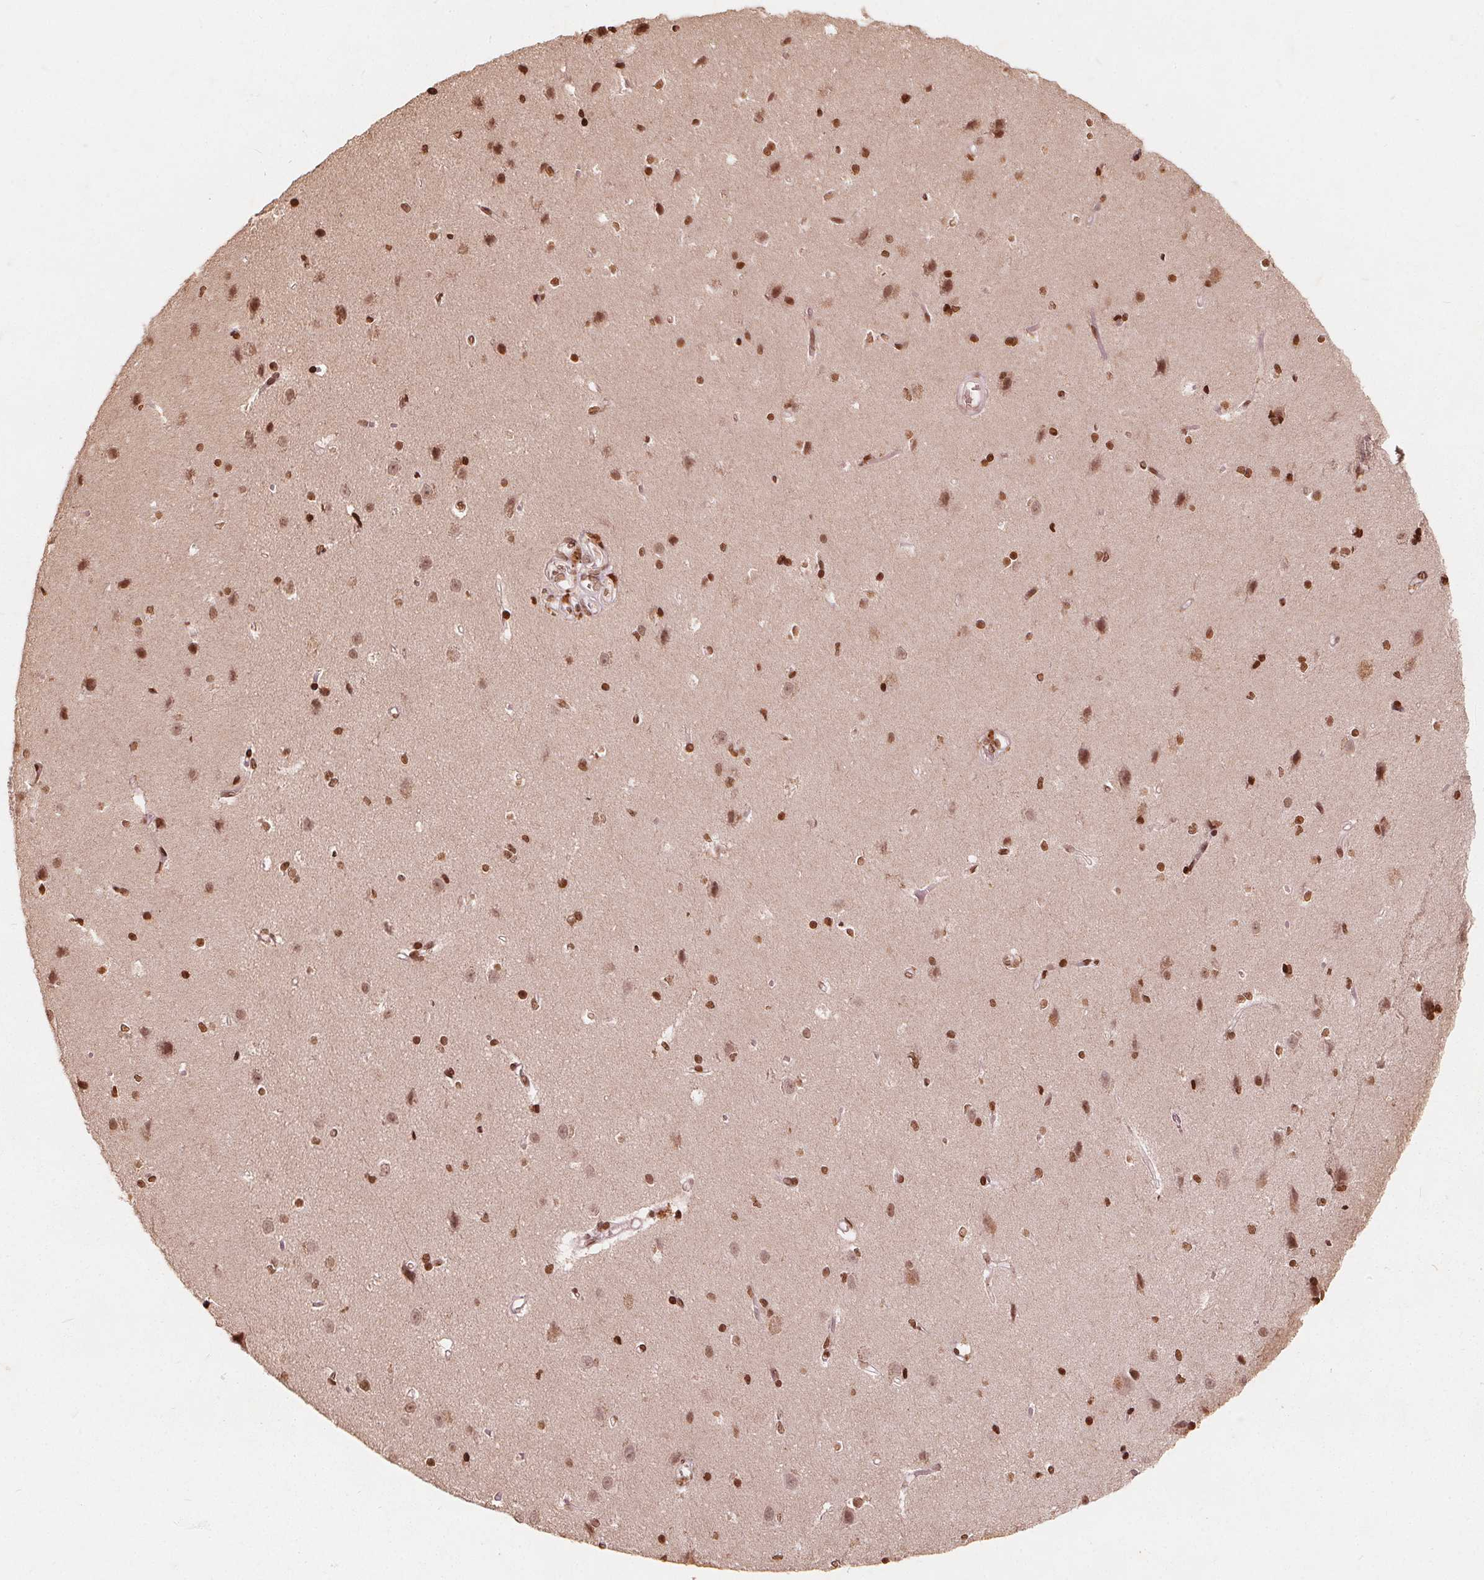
{"staining": {"intensity": "moderate", "quantity": ">75%", "location": "nuclear"}, "tissue": "cerebral cortex", "cell_type": "Endothelial cells", "image_type": "normal", "snomed": [{"axis": "morphology", "description": "Normal tissue, NOS"}, {"axis": "topography", "description": "Cerebral cortex"}], "caption": "Moderate nuclear staining is seen in approximately >75% of endothelial cells in benign cerebral cortex.", "gene": "H3C14", "patient": {"sex": "male", "age": 37}}